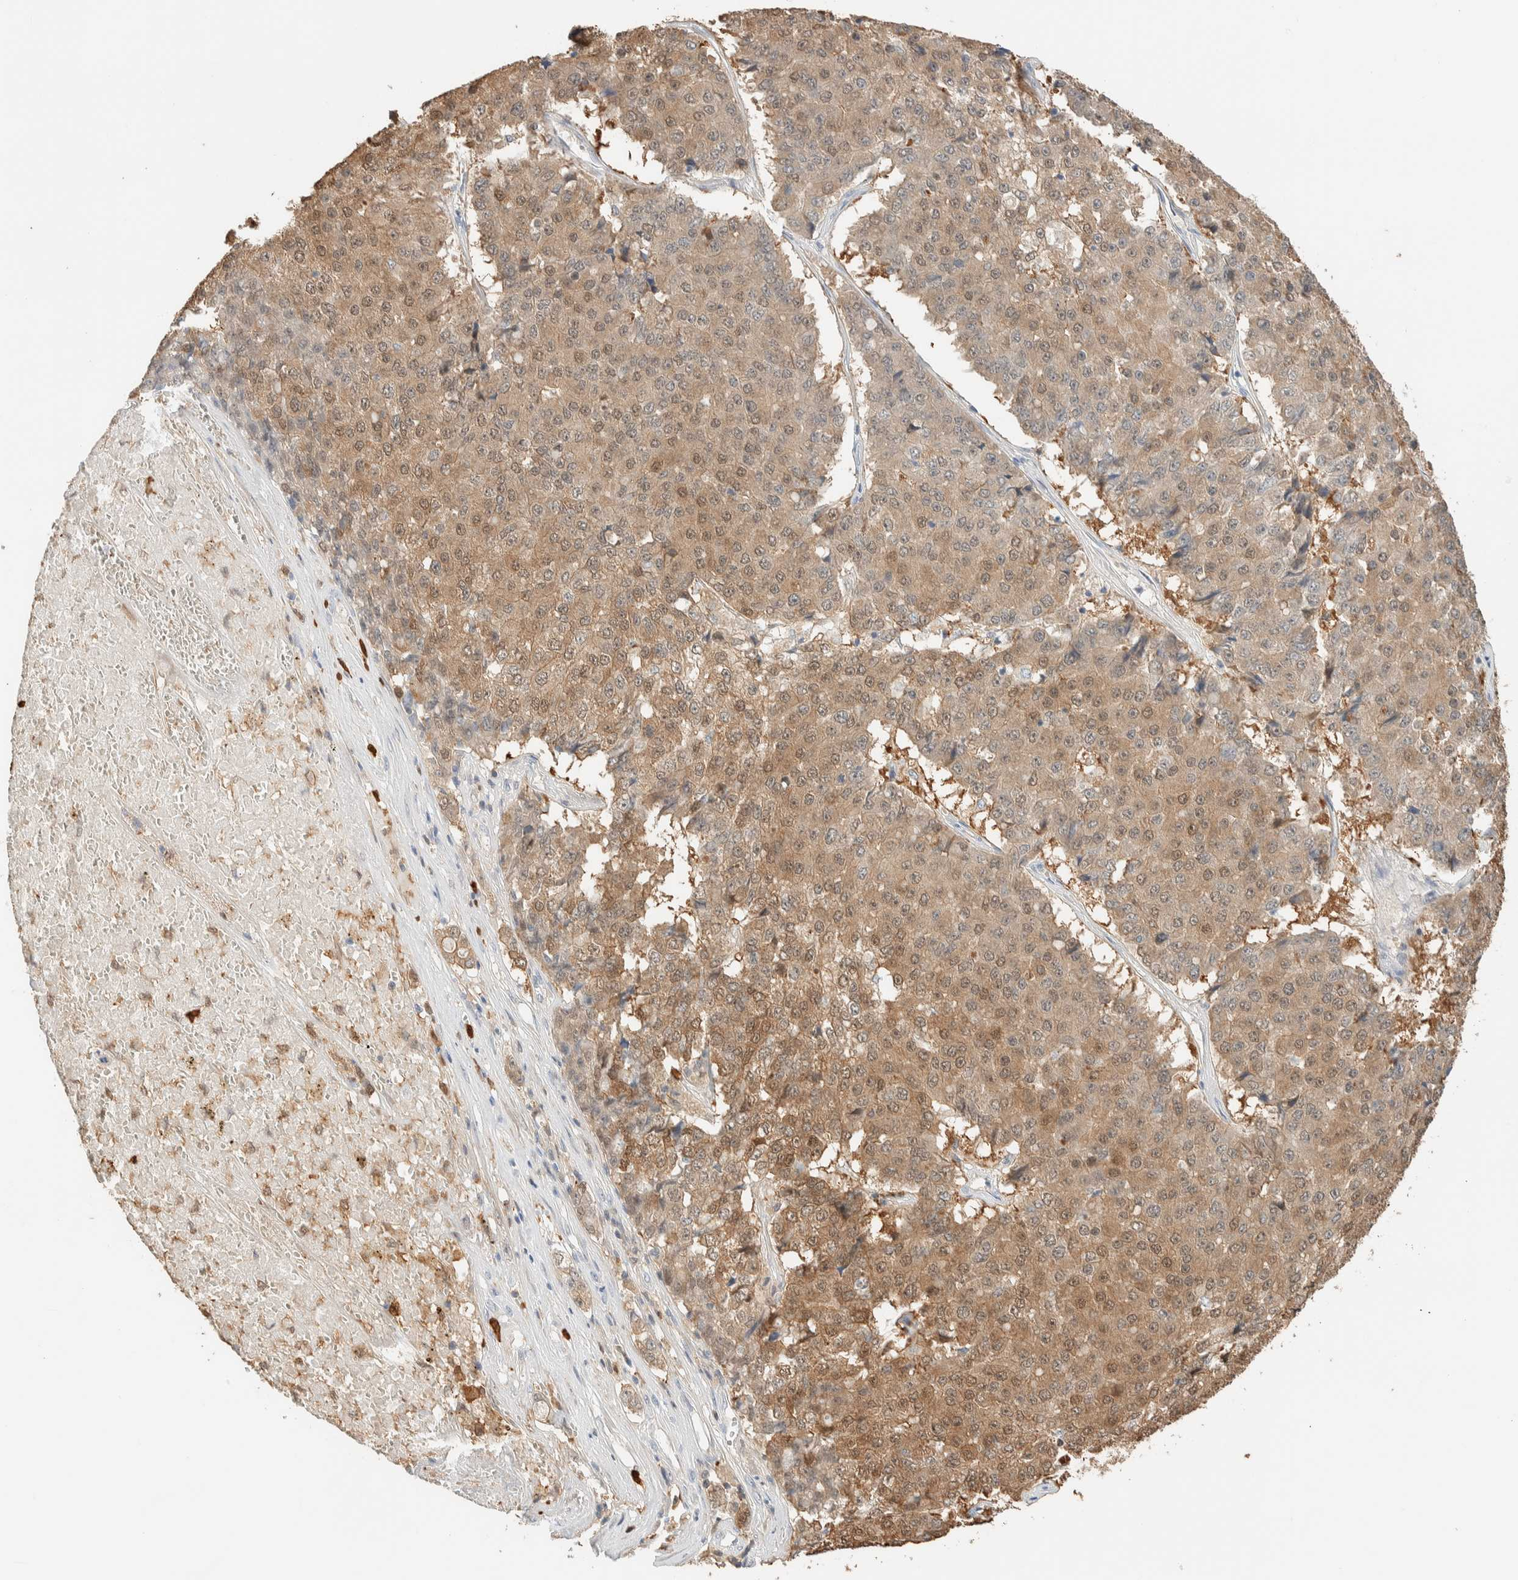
{"staining": {"intensity": "moderate", "quantity": "25%-75%", "location": "cytoplasmic/membranous,nuclear"}, "tissue": "pancreatic cancer", "cell_type": "Tumor cells", "image_type": "cancer", "snomed": [{"axis": "morphology", "description": "Adenocarcinoma, NOS"}, {"axis": "topography", "description": "Pancreas"}], "caption": "An image of human pancreatic cancer stained for a protein exhibits moderate cytoplasmic/membranous and nuclear brown staining in tumor cells.", "gene": "SETD4", "patient": {"sex": "male", "age": 50}}